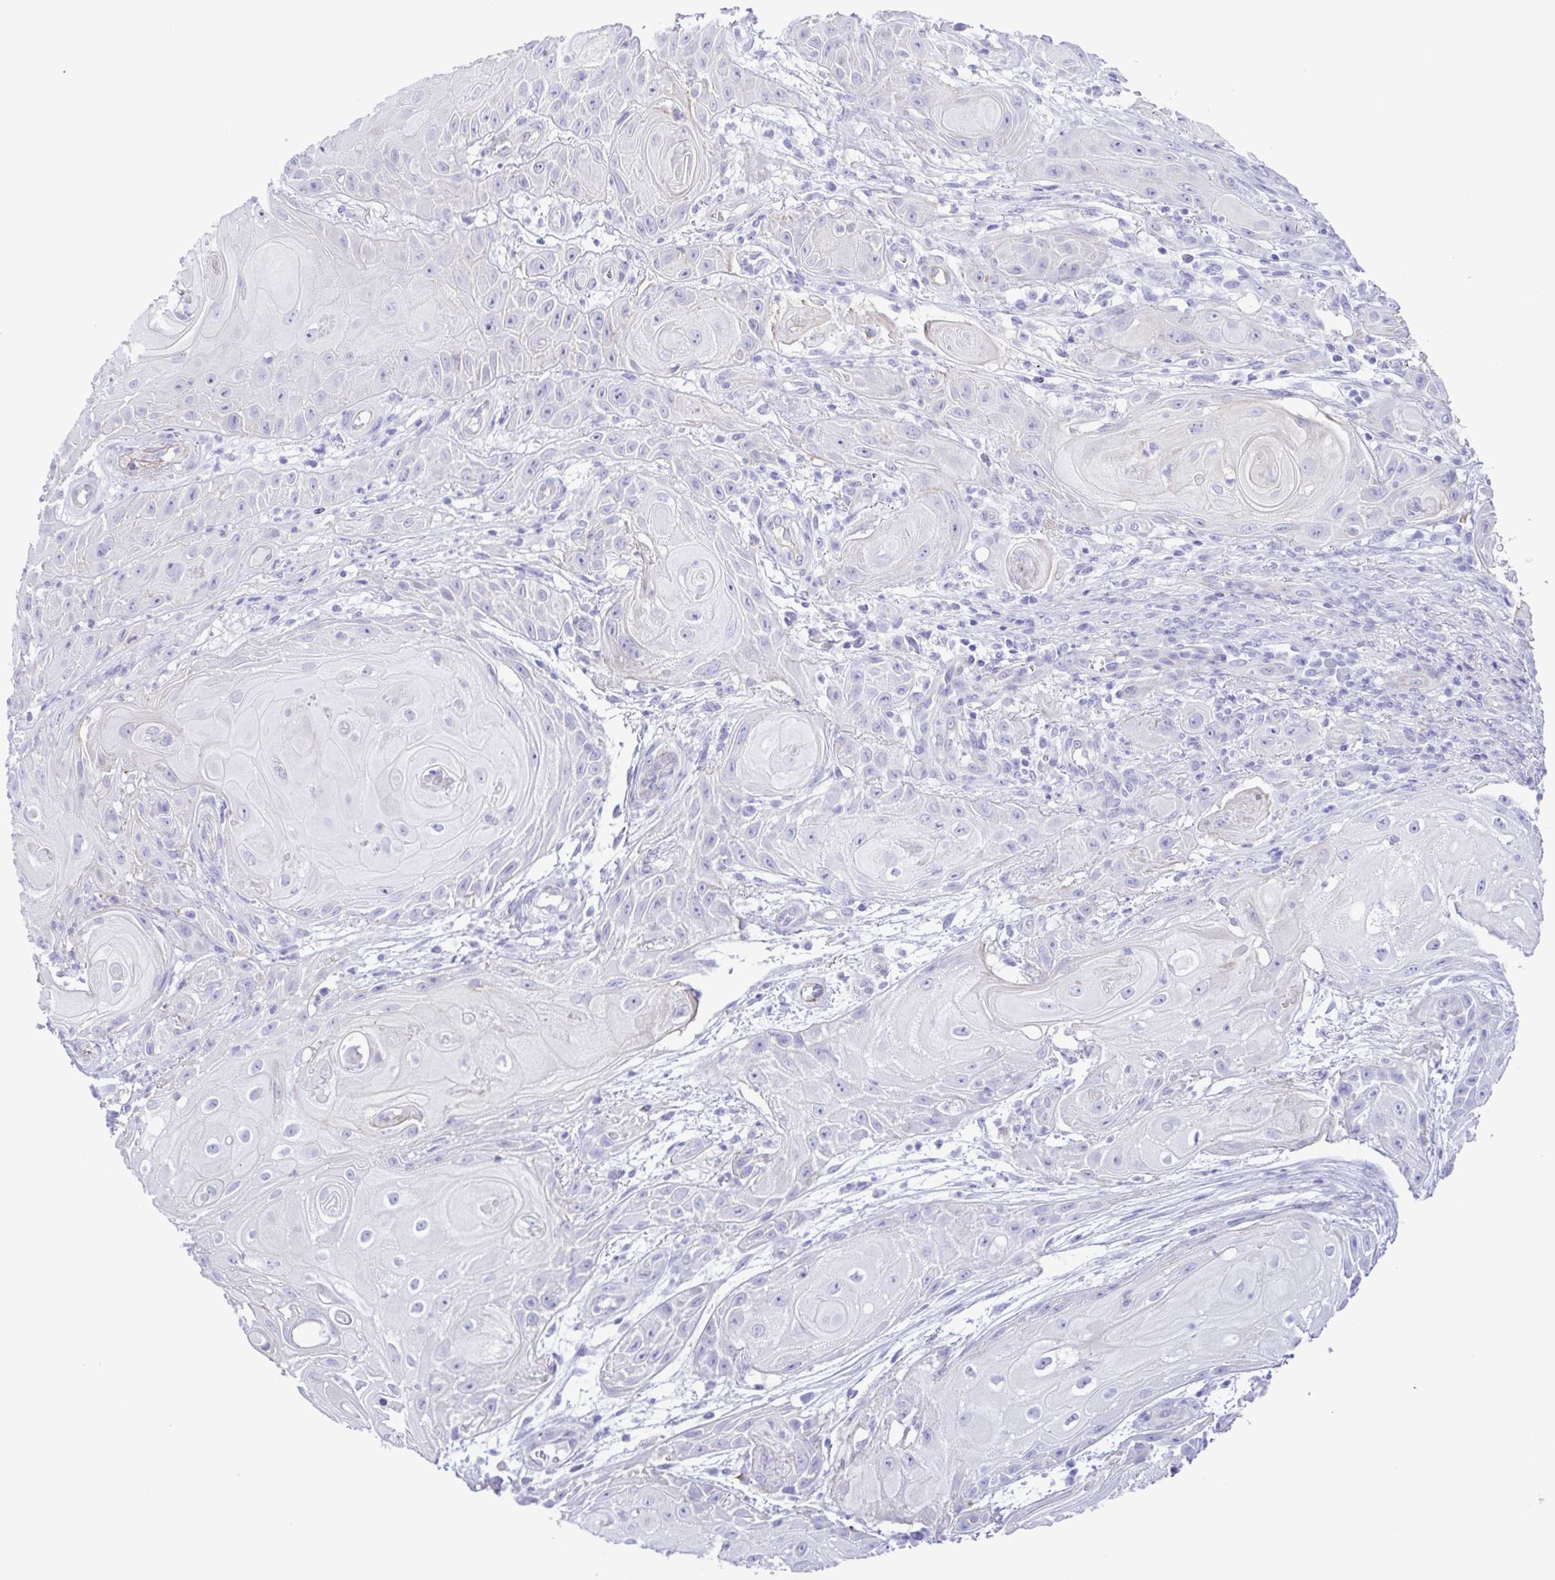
{"staining": {"intensity": "negative", "quantity": "none", "location": "none"}, "tissue": "skin cancer", "cell_type": "Tumor cells", "image_type": "cancer", "snomed": [{"axis": "morphology", "description": "Squamous cell carcinoma, NOS"}, {"axis": "topography", "description": "Skin"}], "caption": "Squamous cell carcinoma (skin) was stained to show a protein in brown. There is no significant expression in tumor cells.", "gene": "CYP11A1", "patient": {"sex": "male", "age": 62}}